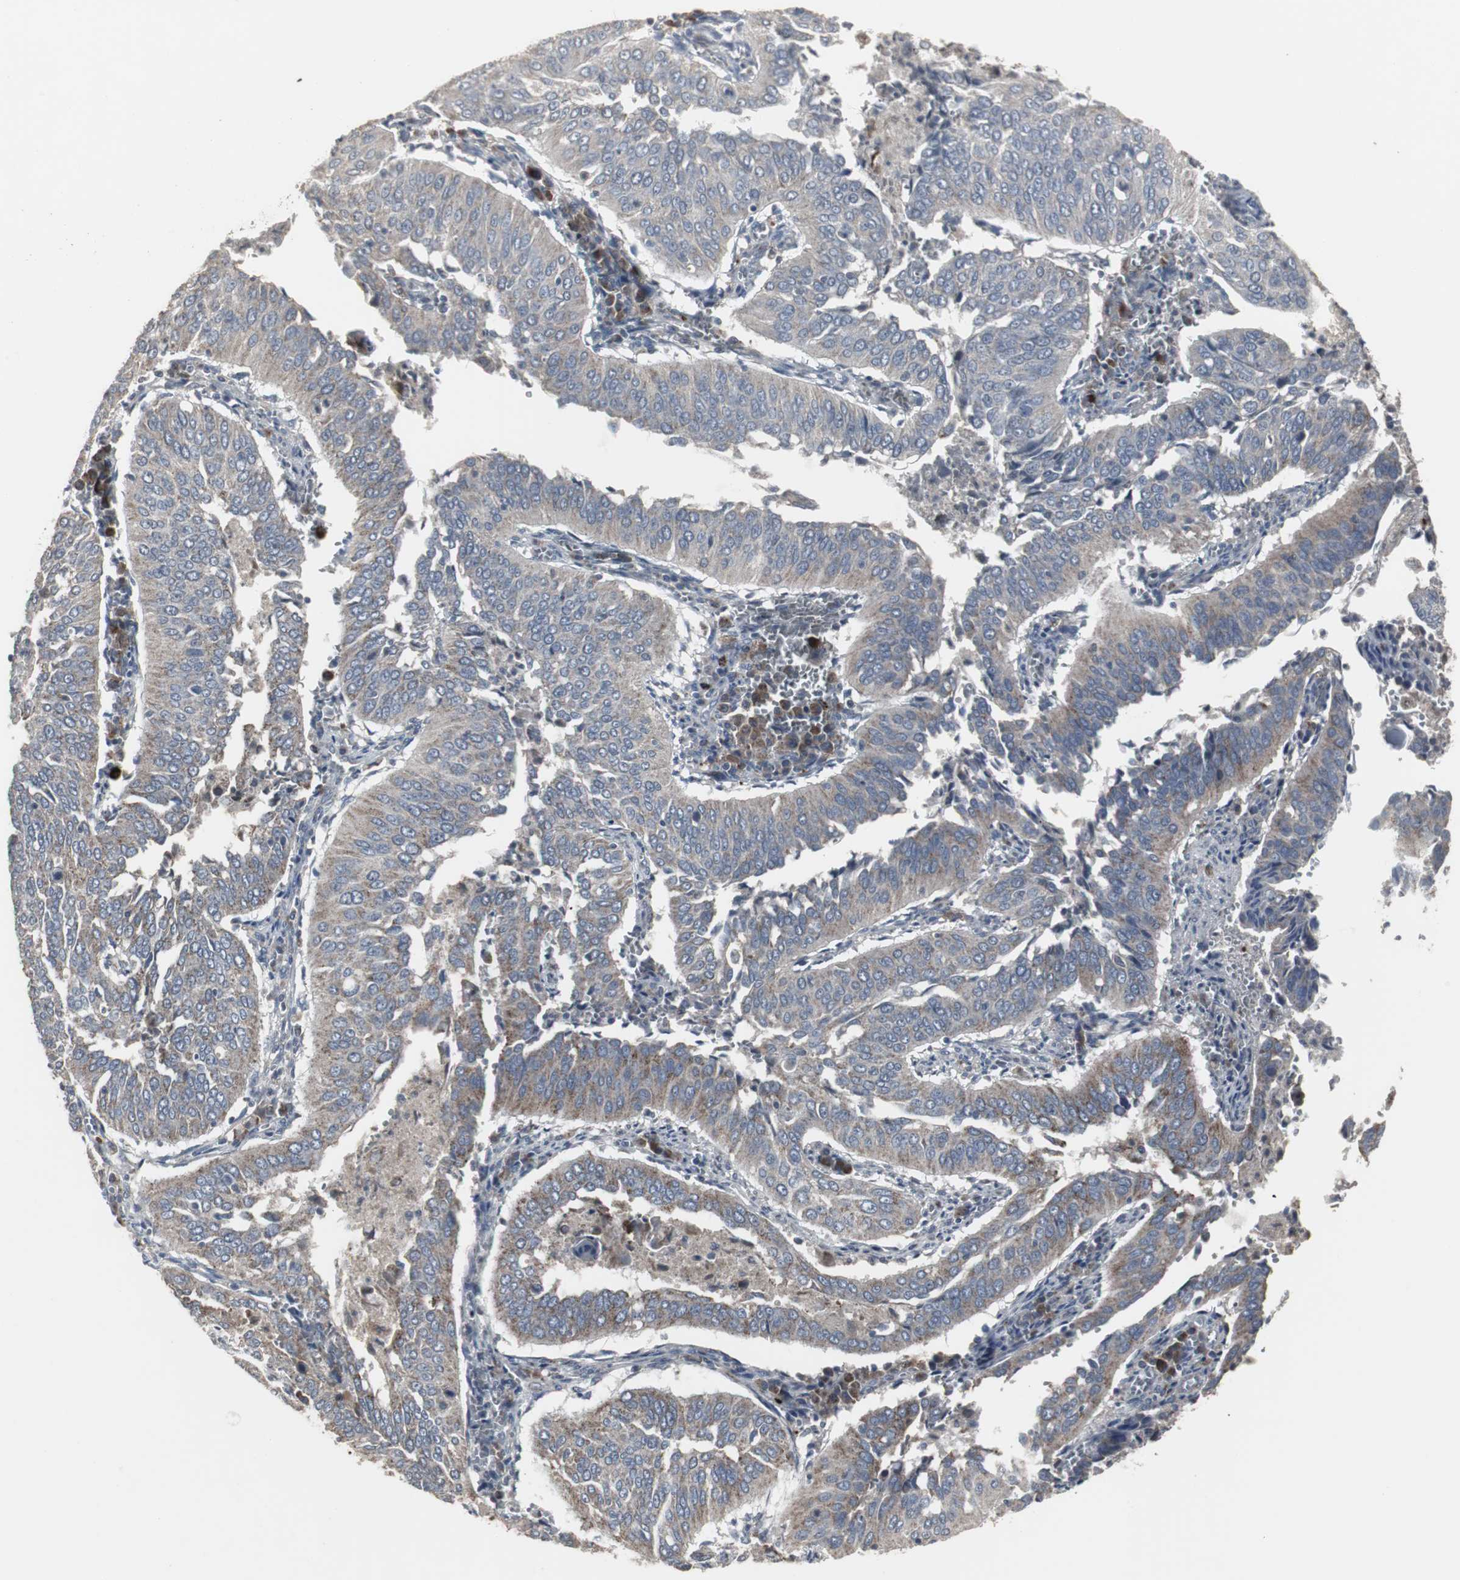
{"staining": {"intensity": "weak", "quantity": ">75%", "location": "cytoplasmic/membranous"}, "tissue": "cervical cancer", "cell_type": "Tumor cells", "image_type": "cancer", "snomed": [{"axis": "morphology", "description": "Squamous cell carcinoma, NOS"}, {"axis": "topography", "description": "Cervix"}], "caption": "The photomicrograph reveals immunohistochemical staining of cervical cancer (squamous cell carcinoma). There is weak cytoplasmic/membranous staining is present in approximately >75% of tumor cells.", "gene": "ACAA1", "patient": {"sex": "female", "age": 39}}